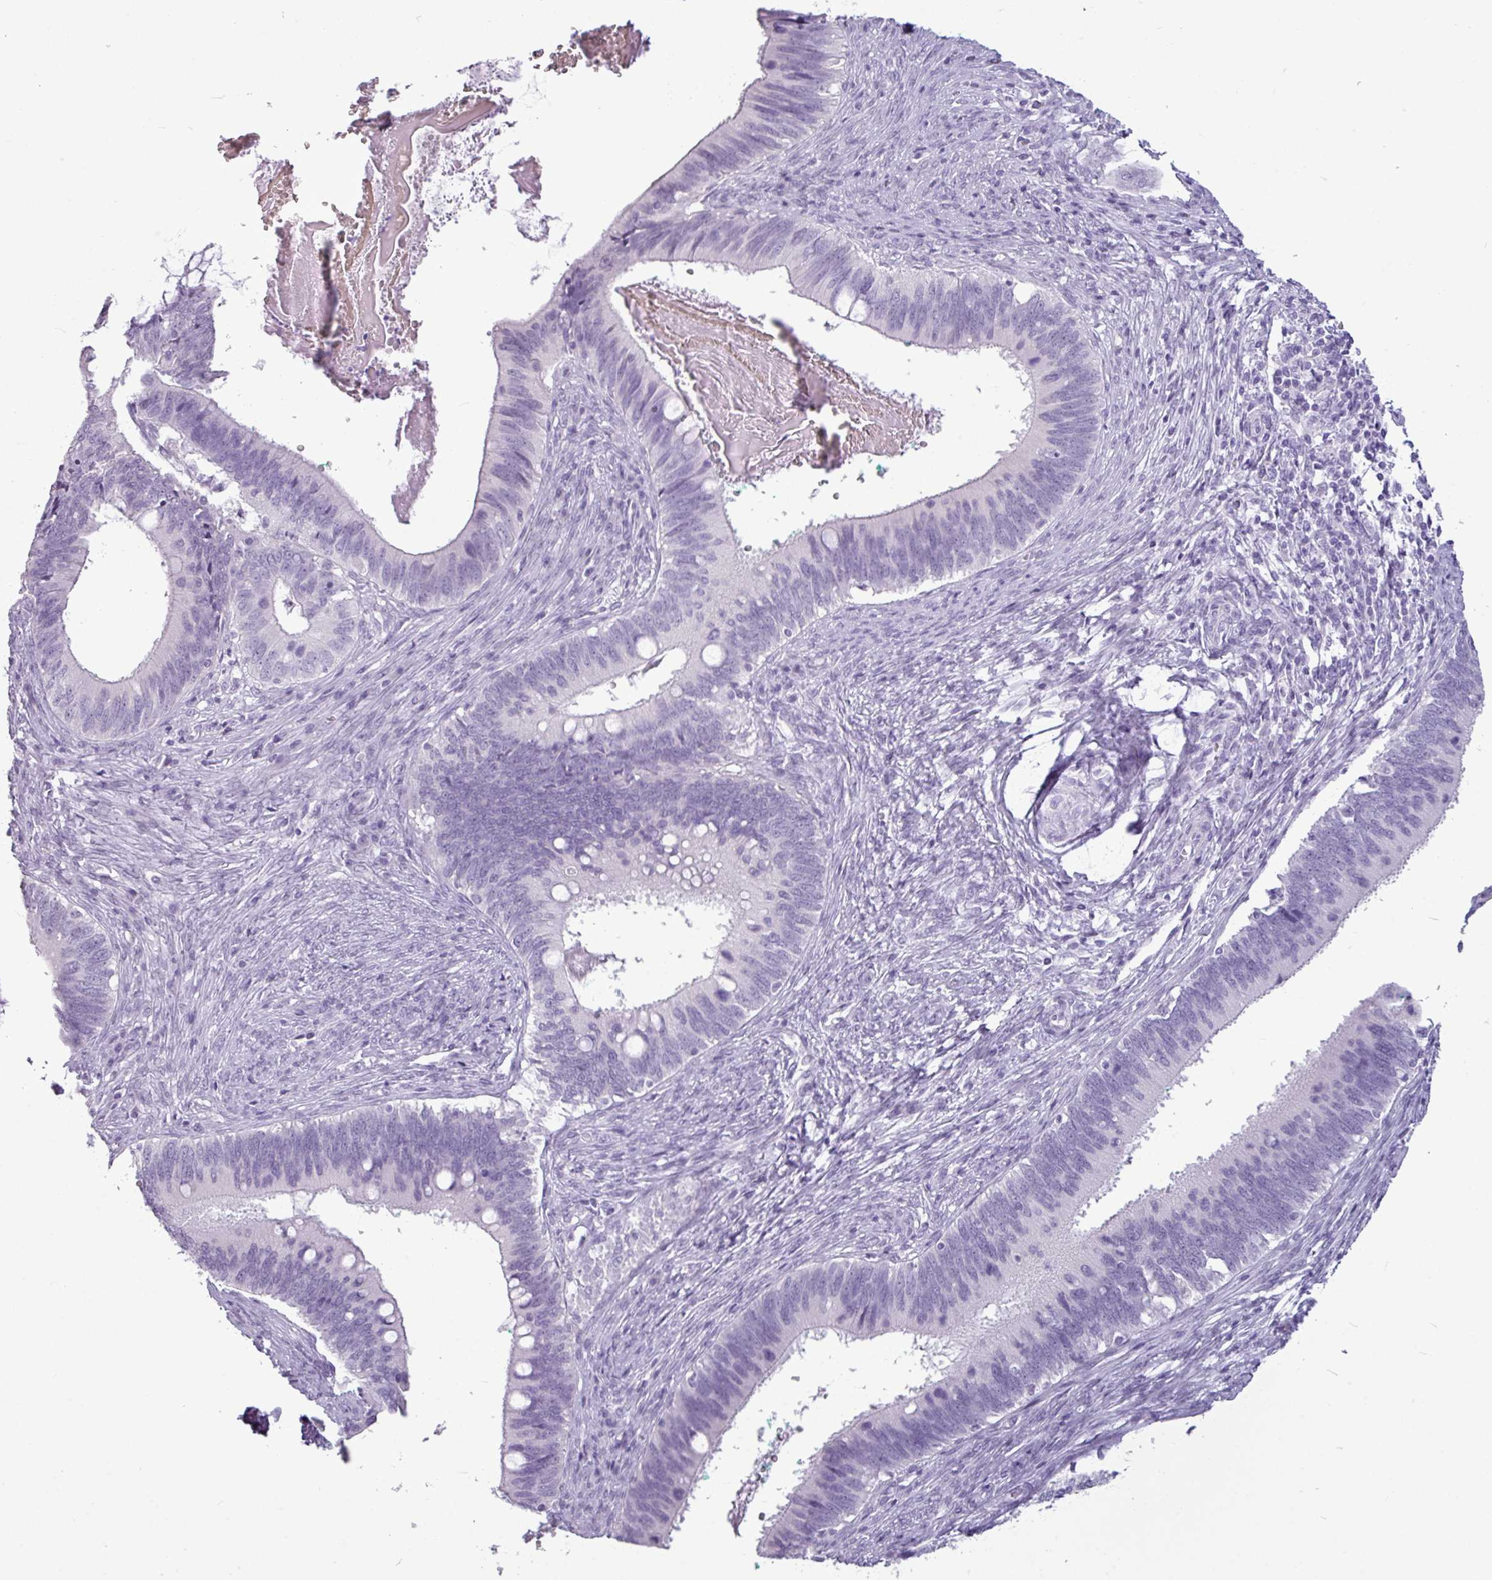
{"staining": {"intensity": "negative", "quantity": "none", "location": "none"}, "tissue": "cervical cancer", "cell_type": "Tumor cells", "image_type": "cancer", "snomed": [{"axis": "morphology", "description": "Adenocarcinoma, NOS"}, {"axis": "topography", "description": "Cervix"}], "caption": "The photomicrograph reveals no staining of tumor cells in cervical cancer (adenocarcinoma).", "gene": "AMY2A", "patient": {"sex": "female", "age": 42}}